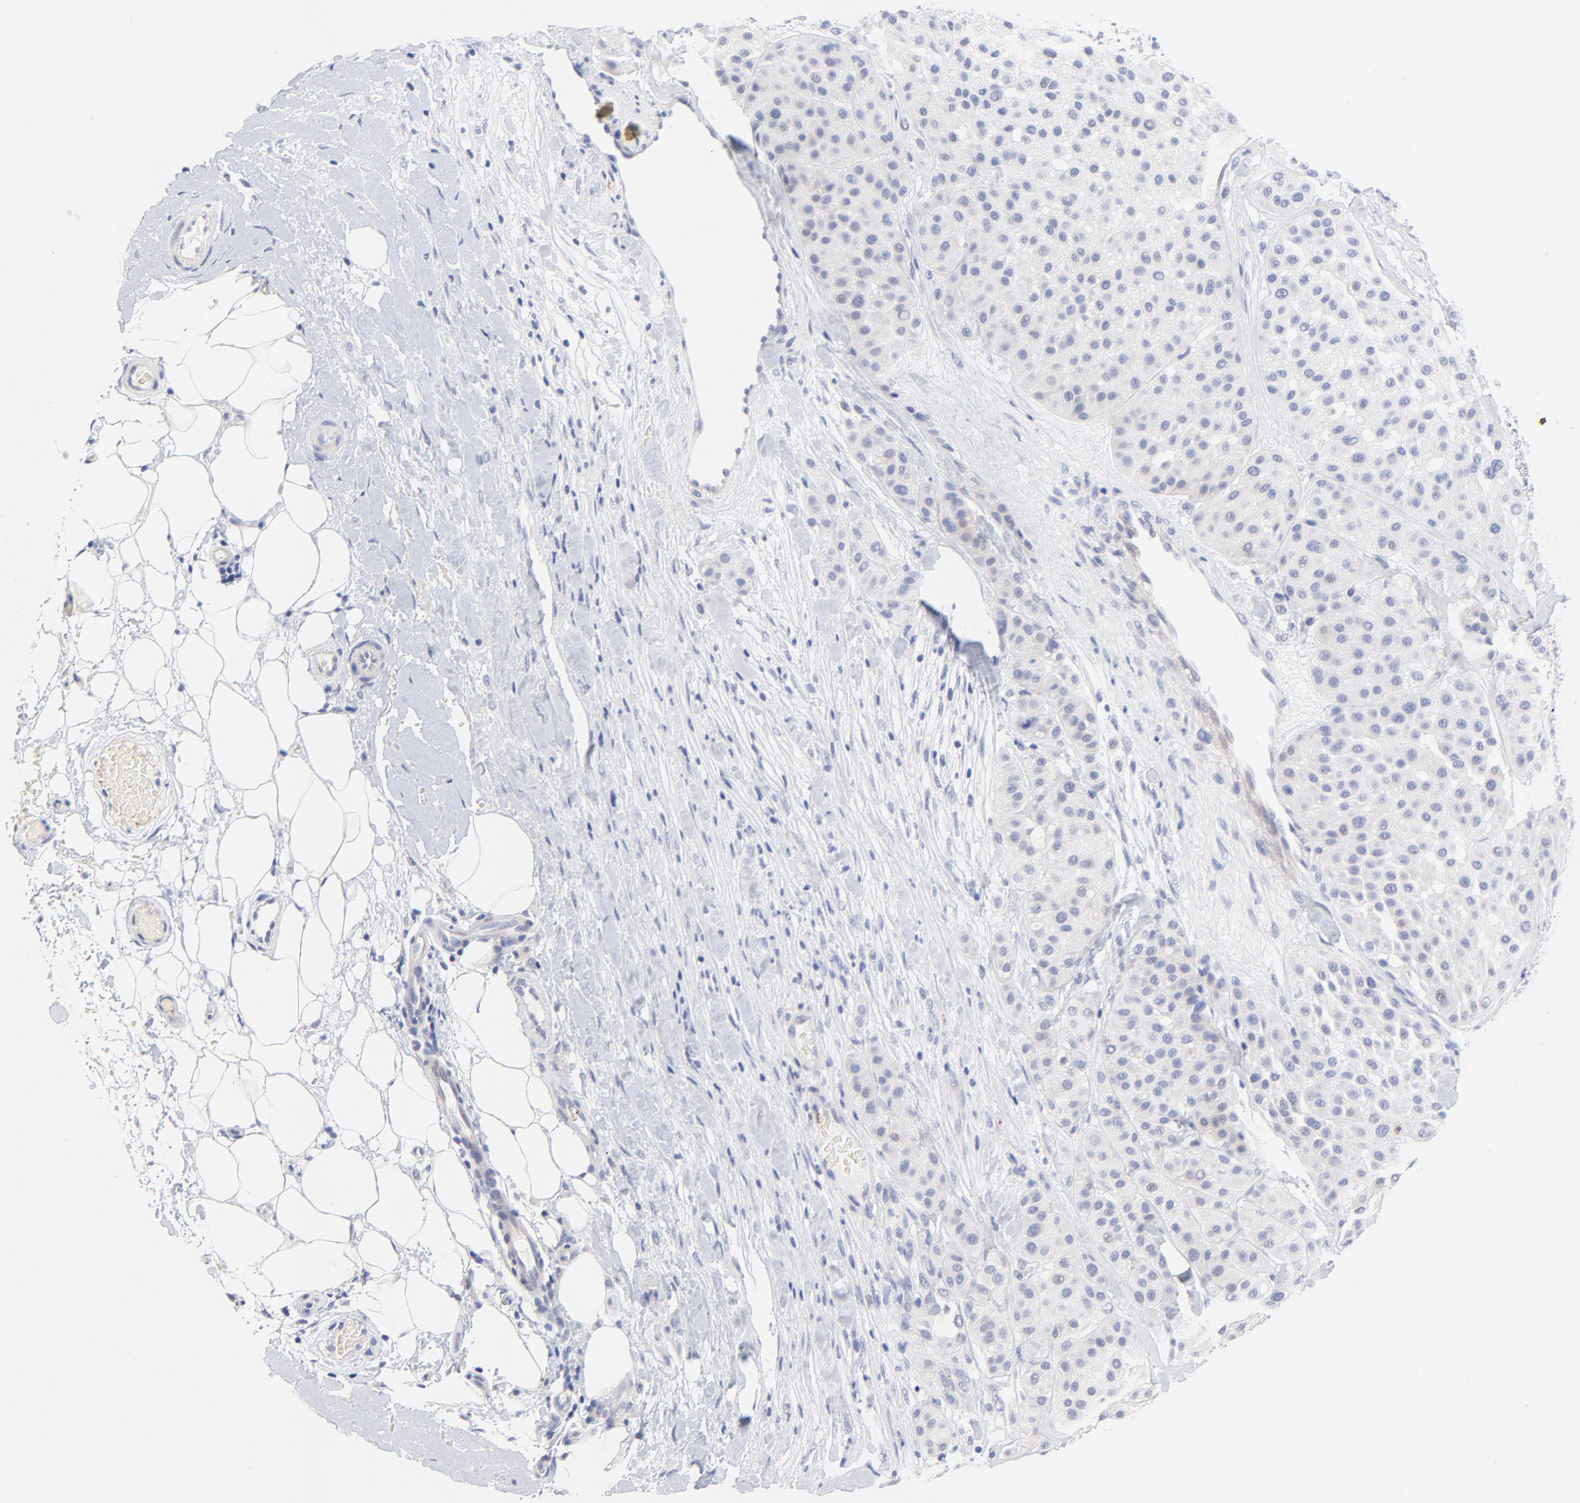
{"staining": {"intensity": "negative", "quantity": "none", "location": "none"}, "tissue": "melanoma", "cell_type": "Tumor cells", "image_type": "cancer", "snomed": [{"axis": "morphology", "description": "Normal tissue, NOS"}, {"axis": "morphology", "description": "Malignant melanoma, Metastatic site"}, {"axis": "topography", "description": "Skin"}], "caption": "High power microscopy photomicrograph of an immunohistochemistry image of malignant melanoma (metastatic site), revealing no significant expression in tumor cells.", "gene": "FAM117B", "patient": {"sex": "male", "age": 41}}